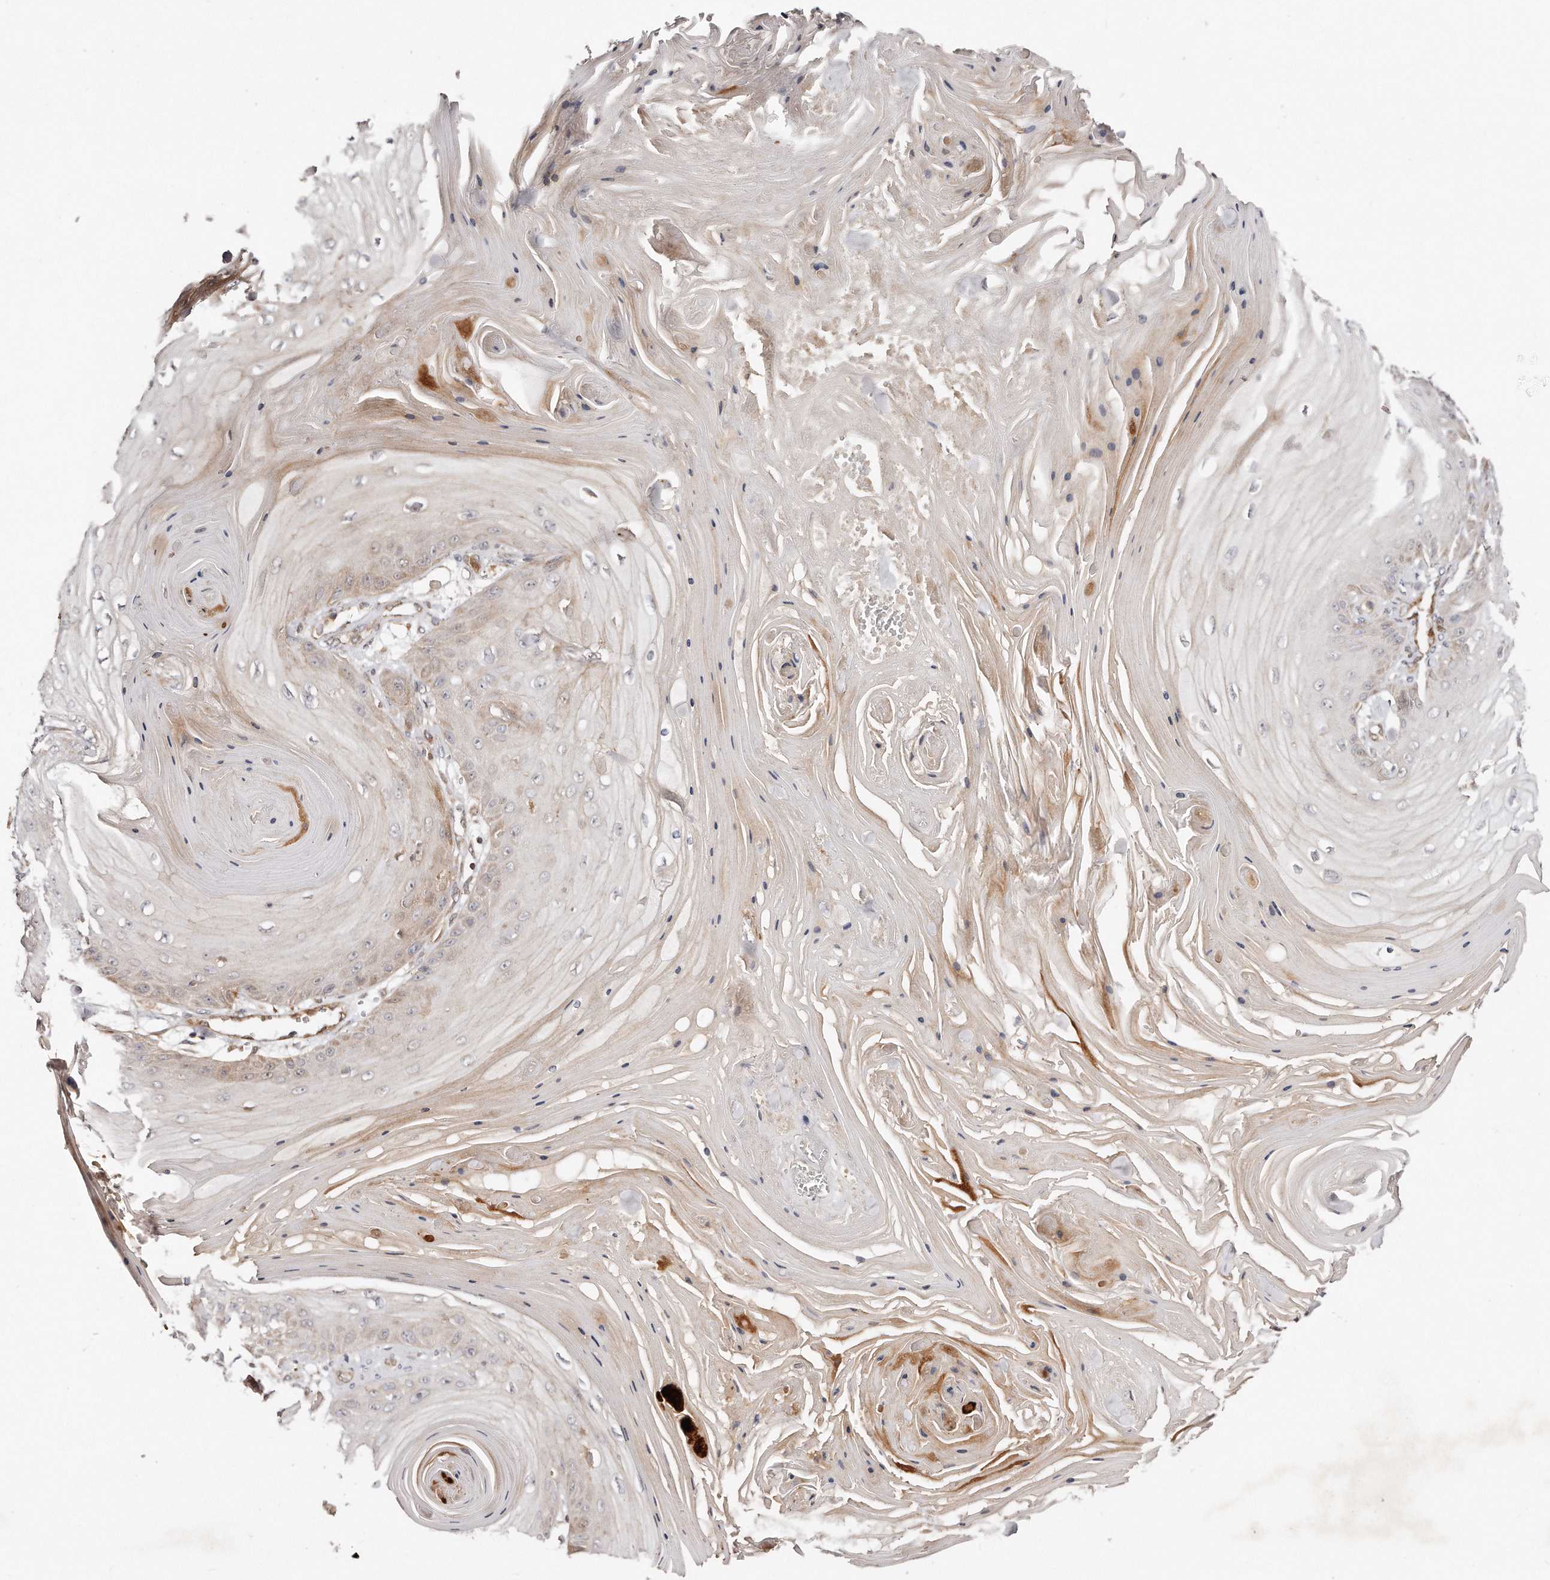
{"staining": {"intensity": "negative", "quantity": "none", "location": "none"}, "tissue": "skin cancer", "cell_type": "Tumor cells", "image_type": "cancer", "snomed": [{"axis": "morphology", "description": "Squamous cell carcinoma, NOS"}, {"axis": "topography", "description": "Skin"}], "caption": "This photomicrograph is of squamous cell carcinoma (skin) stained with immunohistochemistry to label a protein in brown with the nuclei are counter-stained blue. There is no expression in tumor cells.", "gene": "GBP4", "patient": {"sex": "male", "age": 74}}